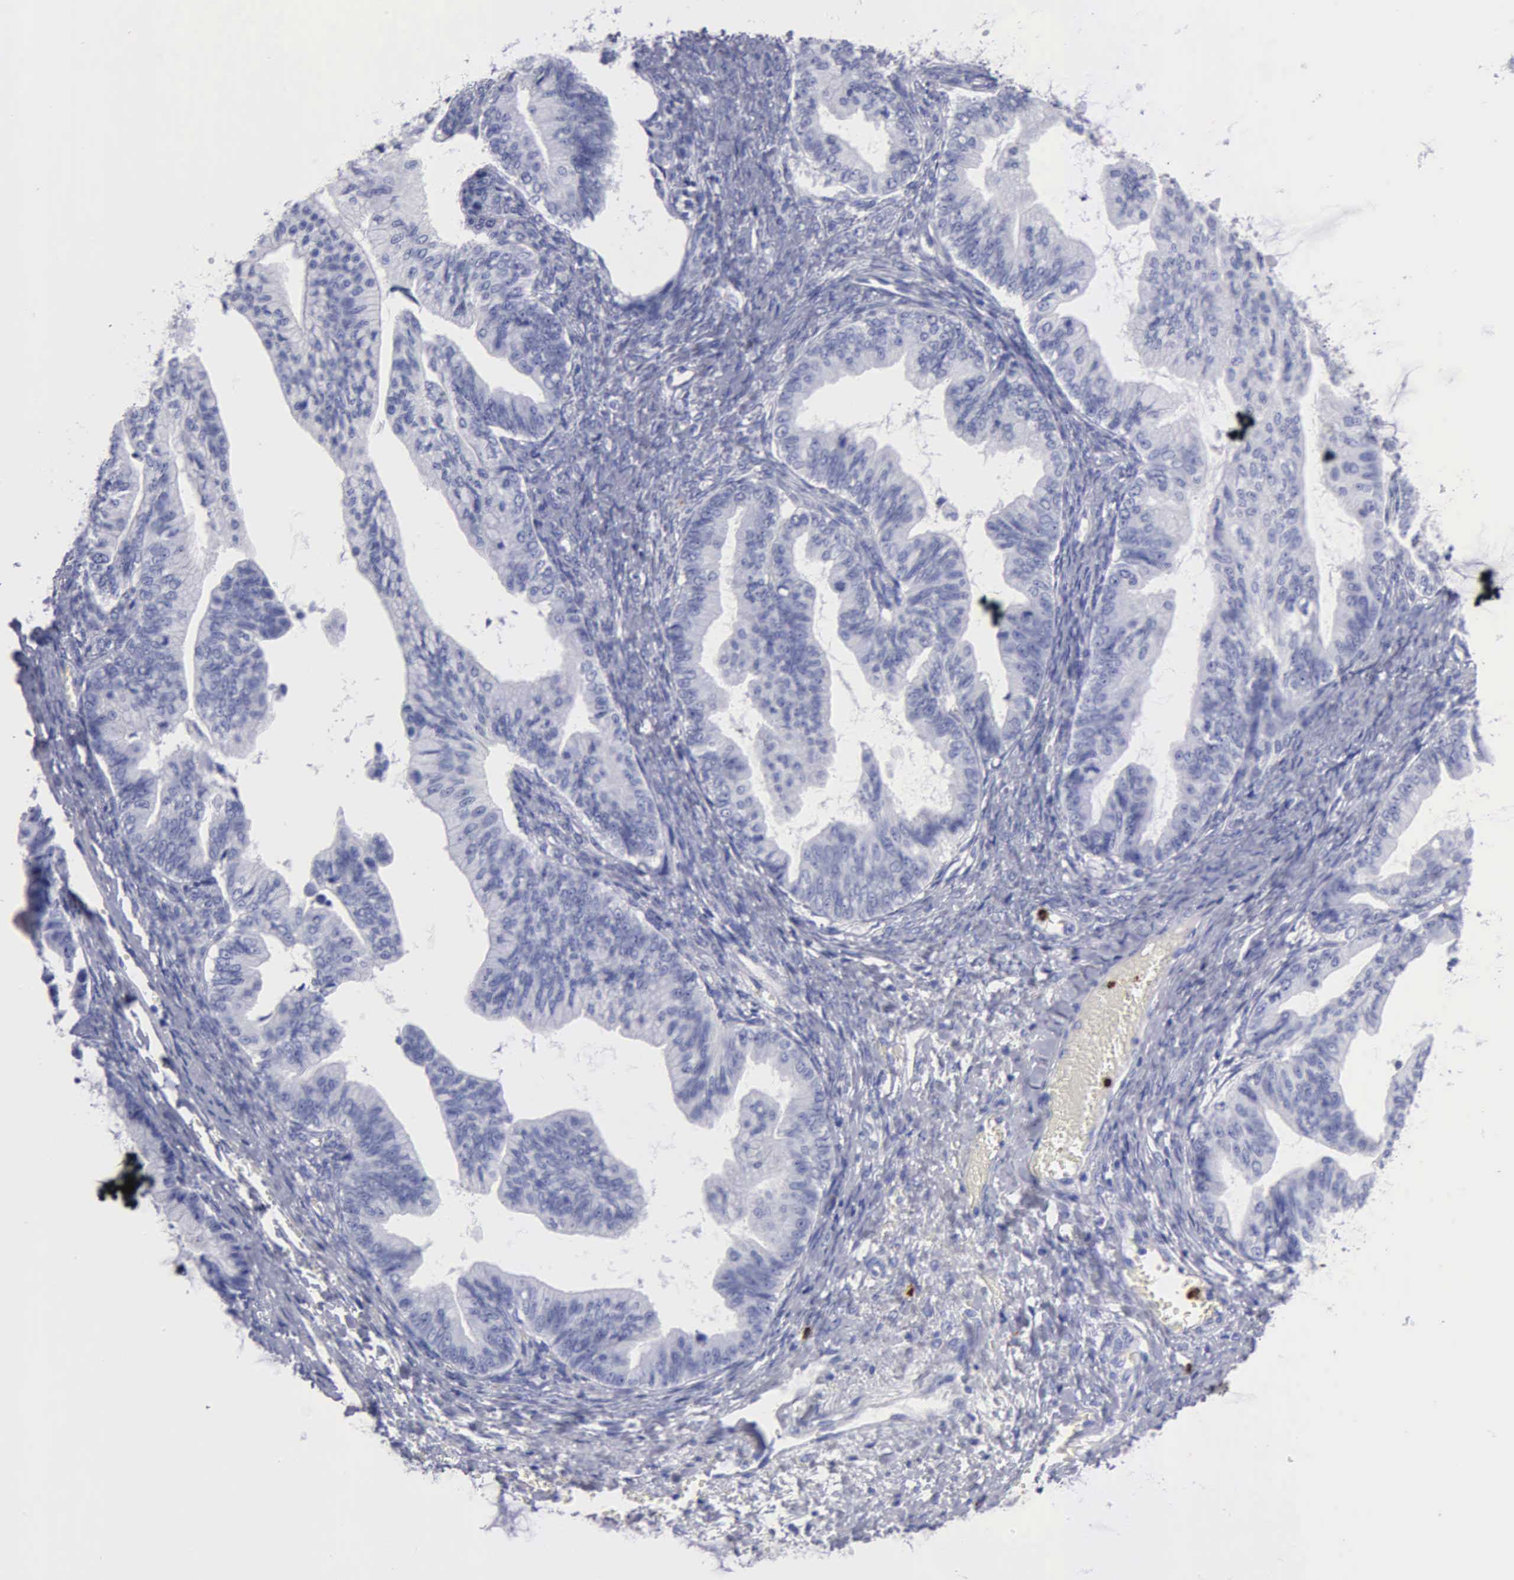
{"staining": {"intensity": "negative", "quantity": "none", "location": "none"}, "tissue": "ovarian cancer", "cell_type": "Tumor cells", "image_type": "cancer", "snomed": [{"axis": "morphology", "description": "Cystadenocarcinoma, mucinous, NOS"}, {"axis": "topography", "description": "Ovary"}], "caption": "Immunohistochemistry (IHC) photomicrograph of neoplastic tissue: human ovarian cancer (mucinous cystadenocarcinoma) stained with DAB (3,3'-diaminobenzidine) displays no significant protein expression in tumor cells.", "gene": "CTSG", "patient": {"sex": "female", "age": 36}}